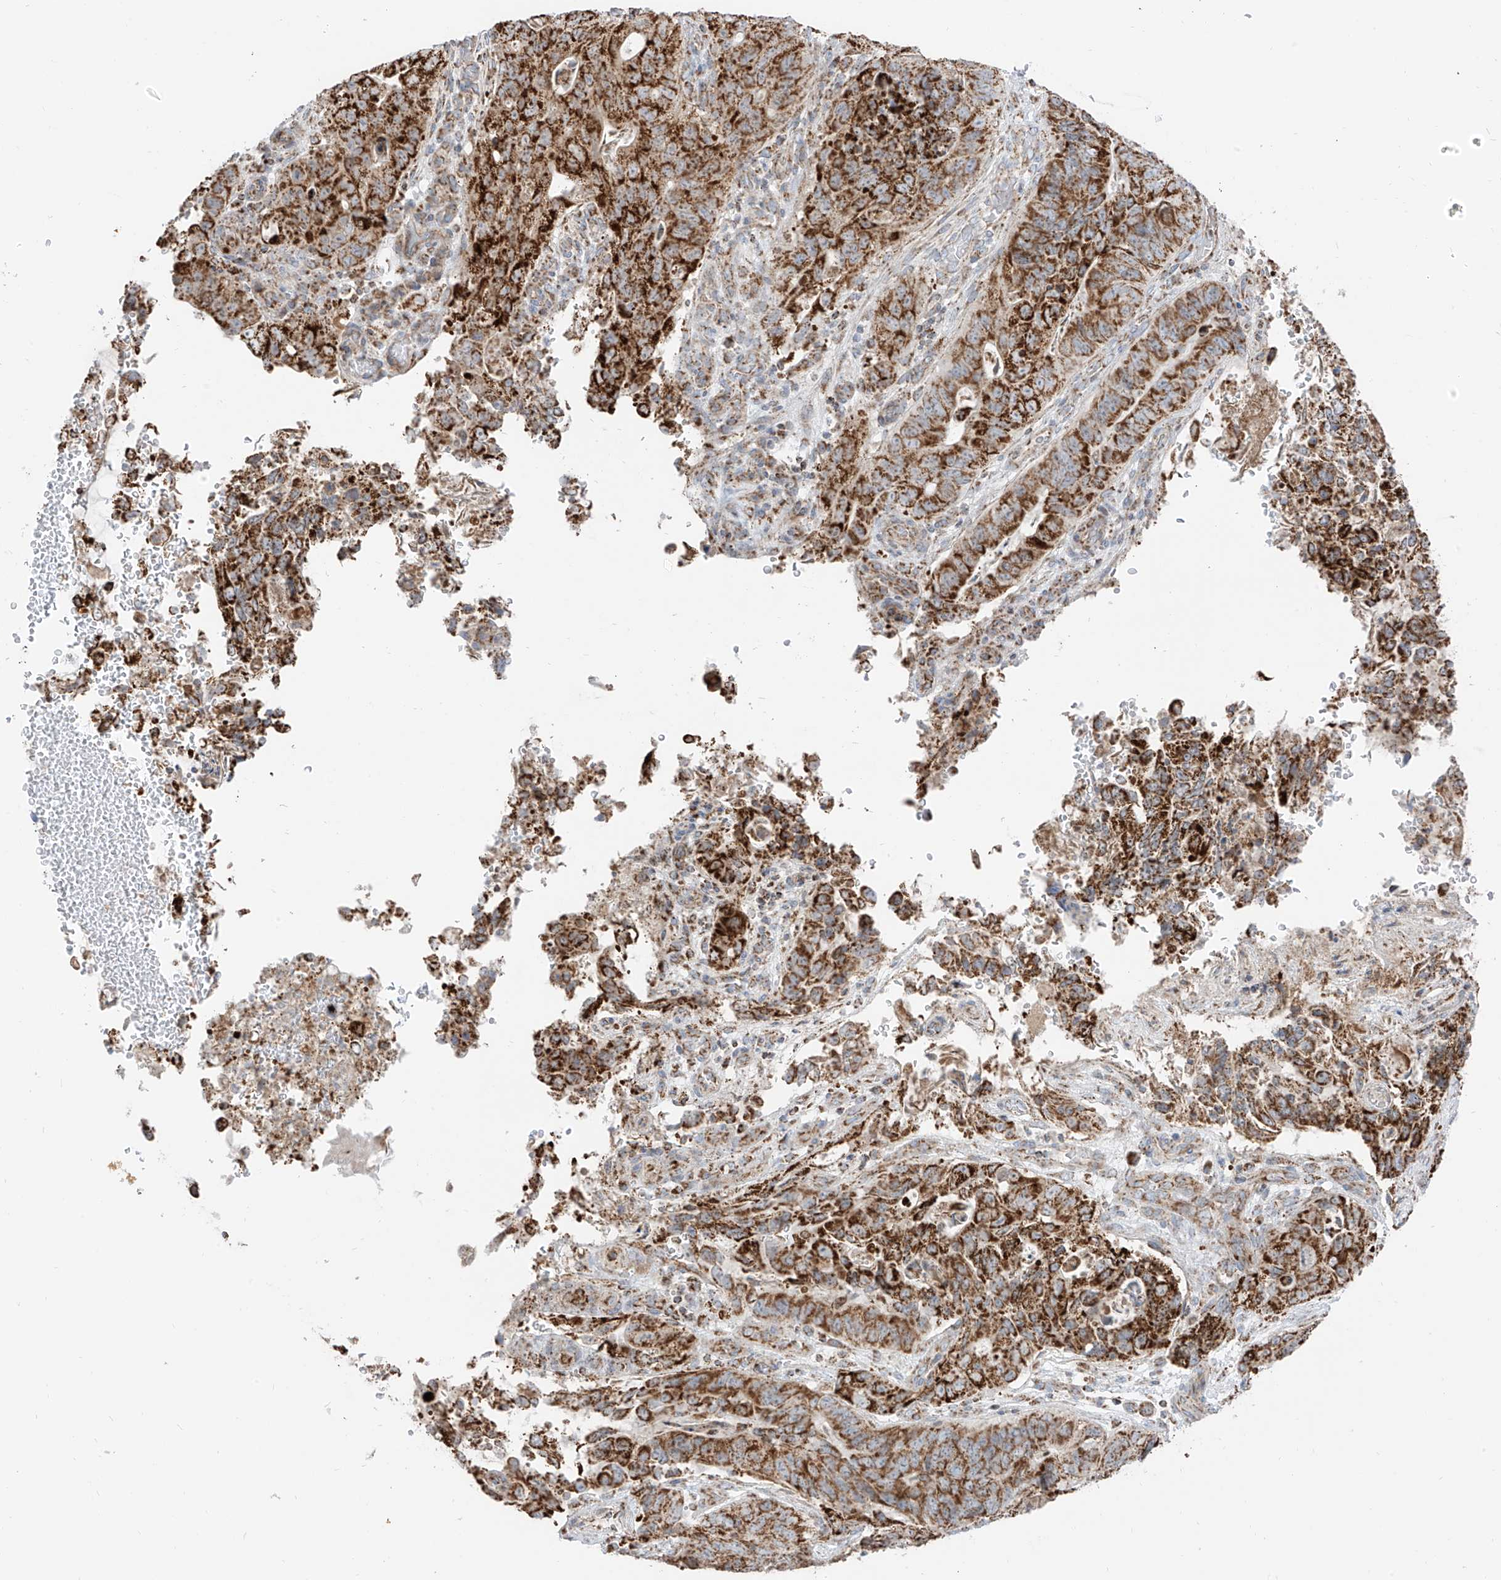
{"staining": {"intensity": "strong", "quantity": ">75%", "location": "cytoplasmic/membranous"}, "tissue": "stomach cancer", "cell_type": "Tumor cells", "image_type": "cancer", "snomed": [{"axis": "morphology", "description": "Normal tissue, NOS"}, {"axis": "morphology", "description": "Adenocarcinoma, NOS"}, {"axis": "topography", "description": "Stomach"}], "caption": "Adenocarcinoma (stomach) stained with IHC demonstrates strong cytoplasmic/membranous expression in about >75% of tumor cells. The protein of interest is shown in brown color, while the nuclei are stained blue.", "gene": "ETHE1", "patient": {"sex": "female", "age": 89}}